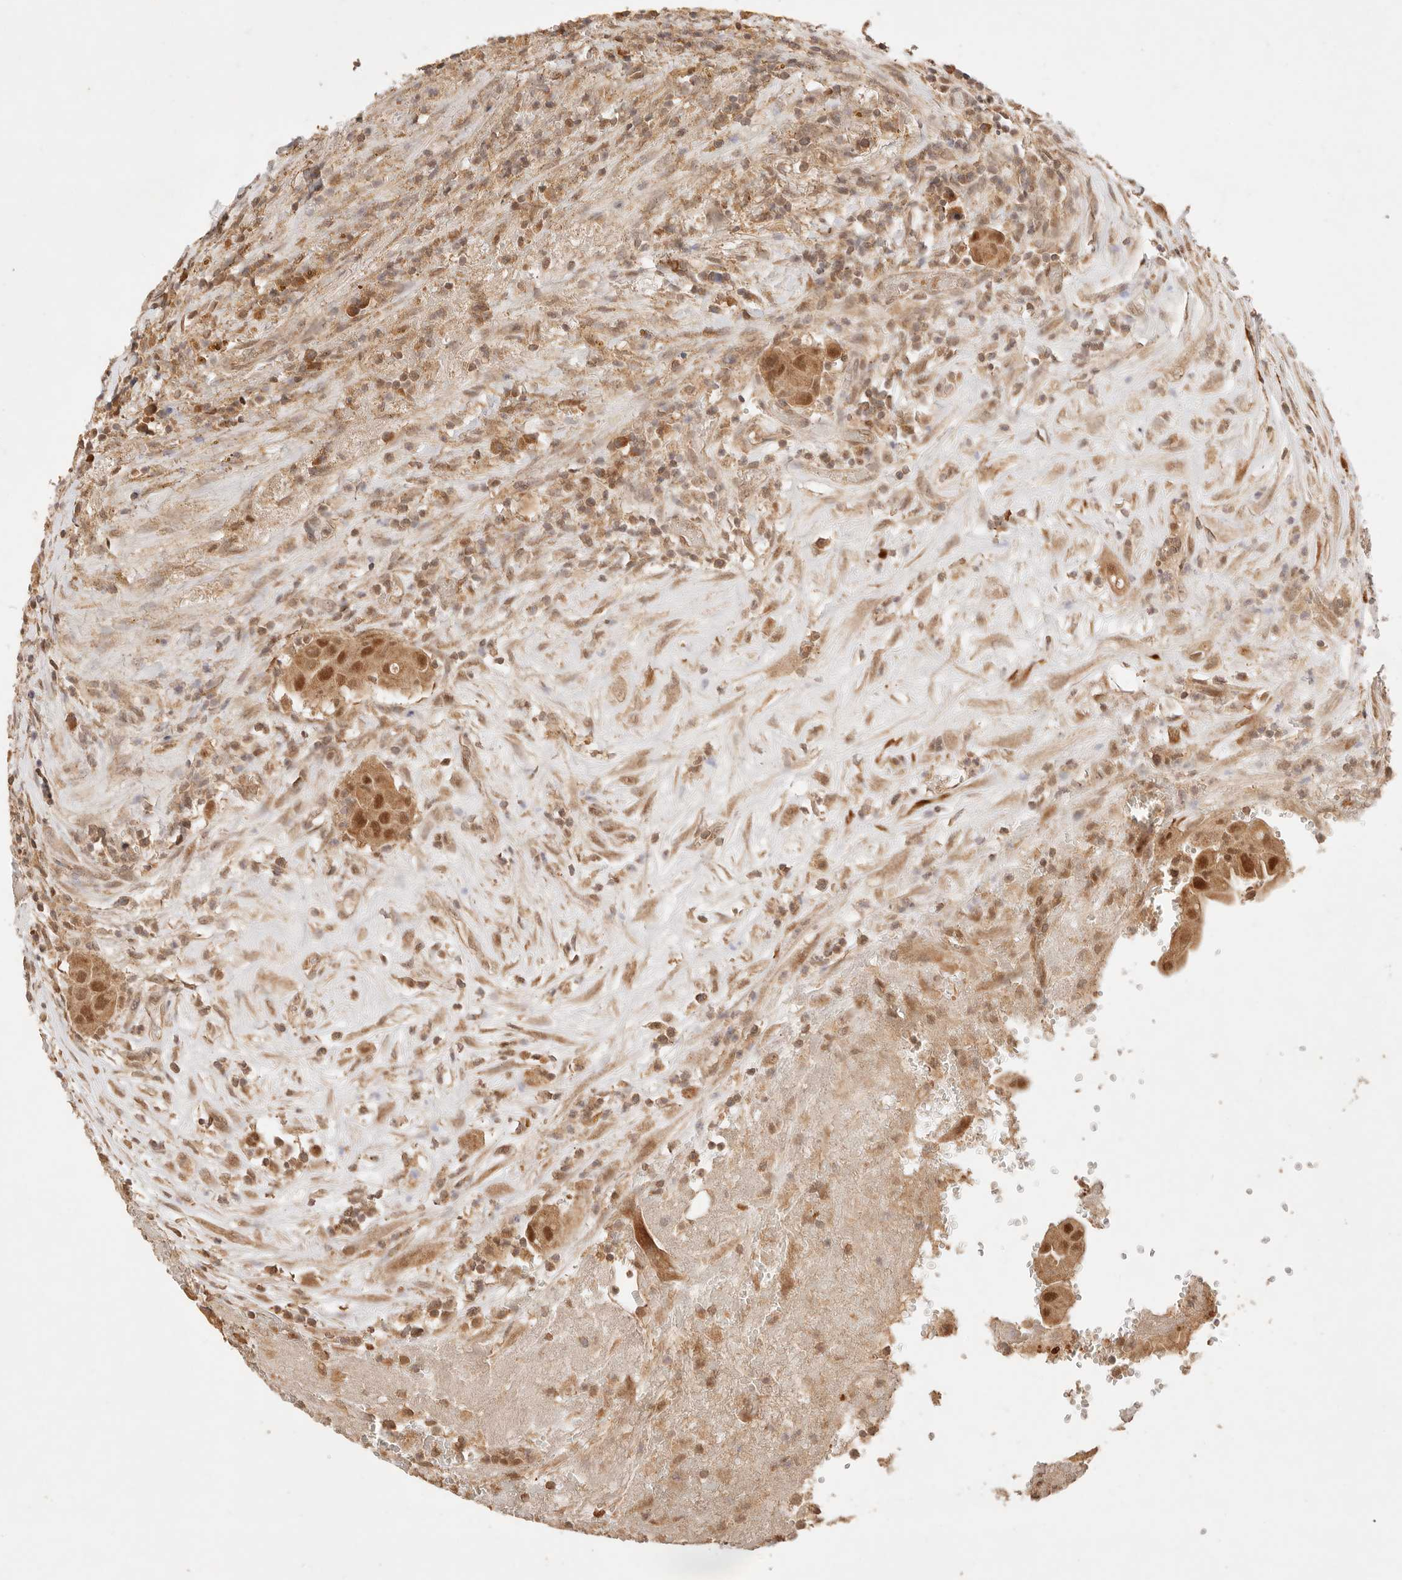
{"staining": {"intensity": "moderate", "quantity": ">75%", "location": "cytoplasmic/membranous,nuclear"}, "tissue": "thyroid cancer", "cell_type": "Tumor cells", "image_type": "cancer", "snomed": [{"axis": "morphology", "description": "Papillary adenocarcinoma, NOS"}, {"axis": "topography", "description": "Thyroid gland"}], "caption": "Immunohistochemical staining of thyroid papillary adenocarcinoma displays medium levels of moderate cytoplasmic/membranous and nuclear expression in approximately >75% of tumor cells. Nuclei are stained in blue.", "gene": "TRIM11", "patient": {"sex": "male", "age": 77}}